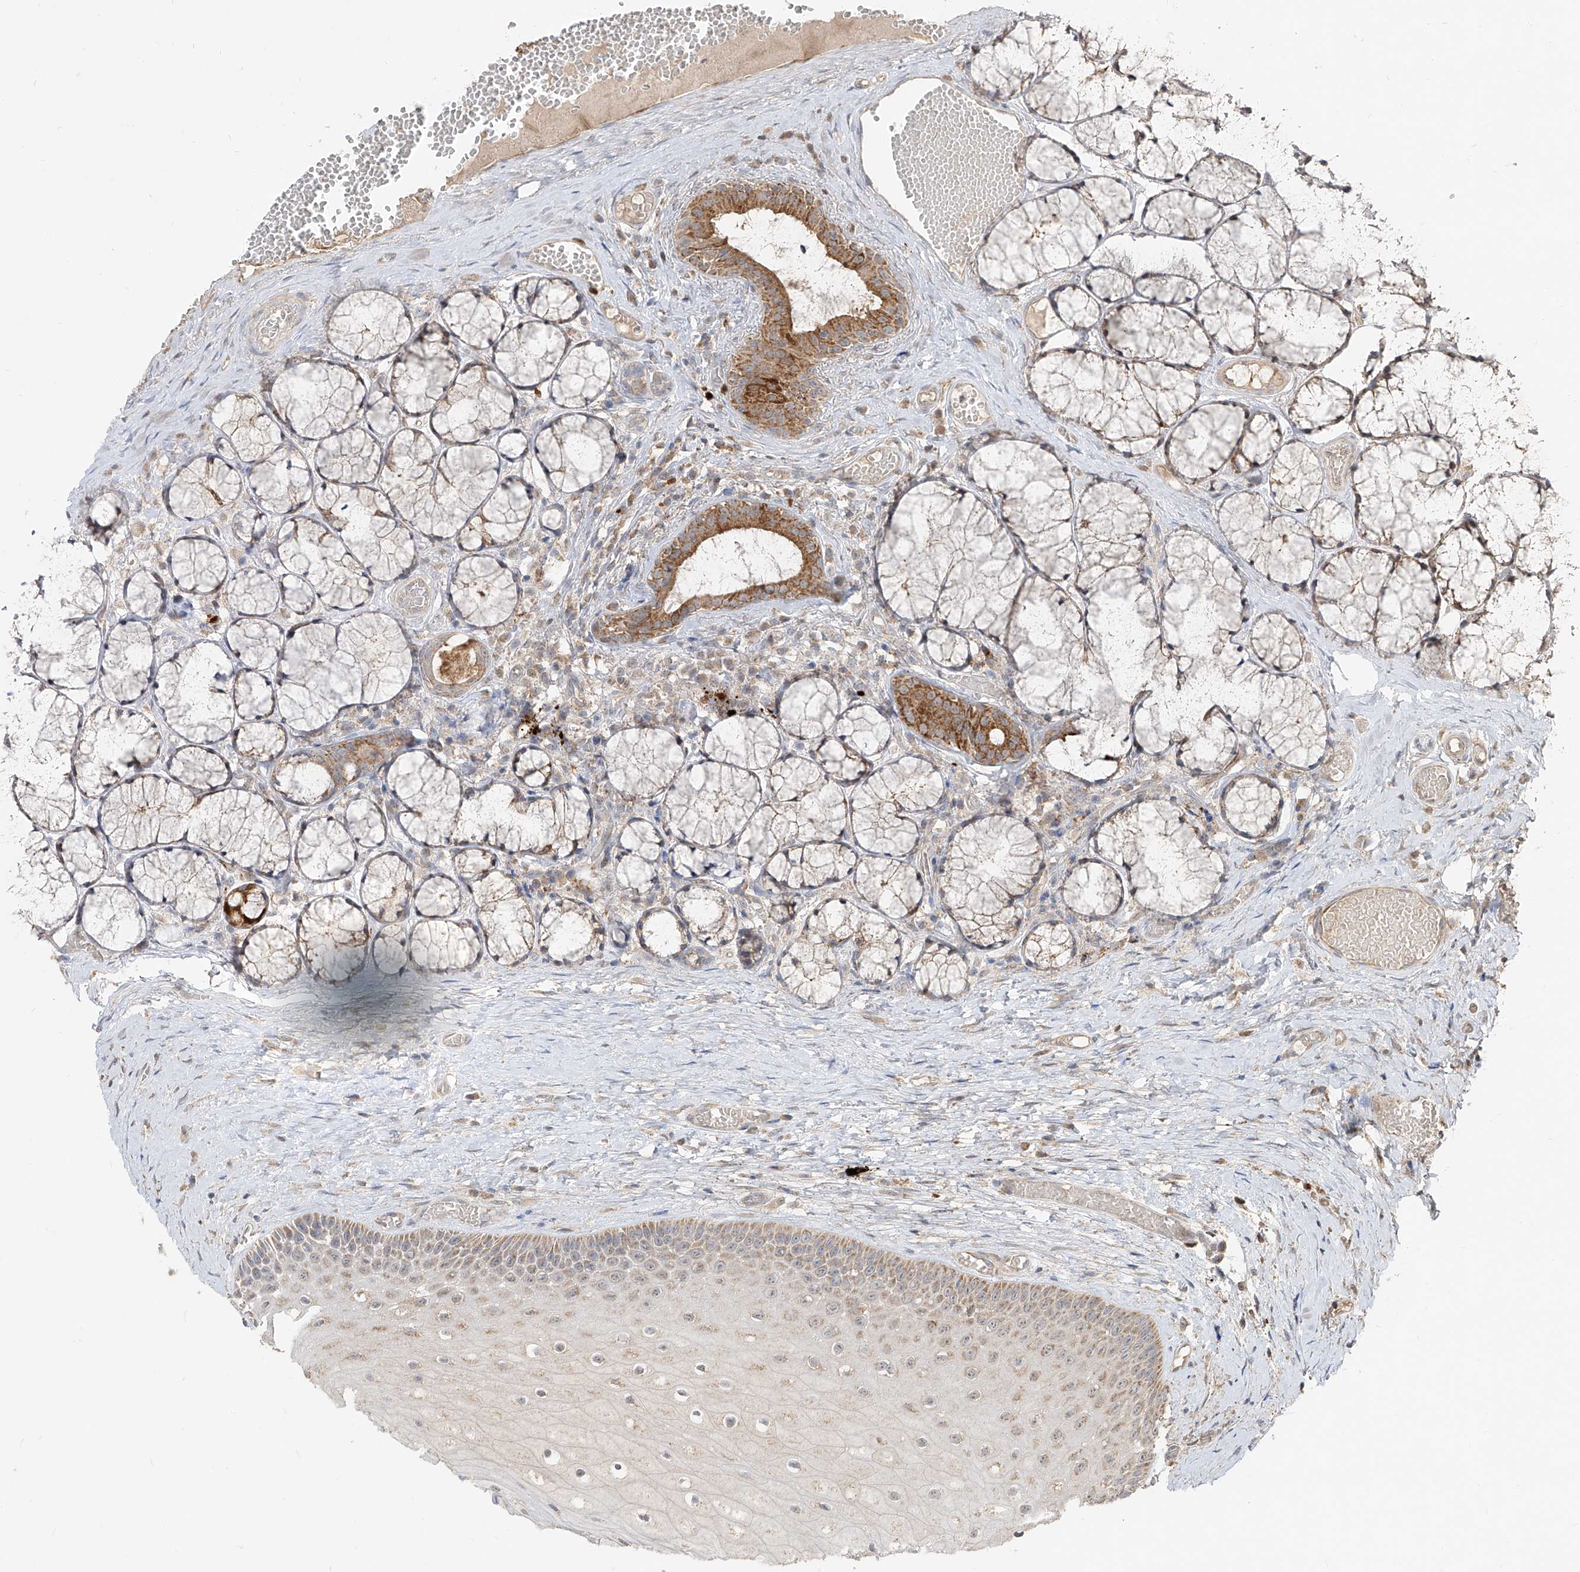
{"staining": {"intensity": "weak", "quantity": "25%-75%", "location": "cytoplasmic/membranous"}, "tissue": "oral mucosa", "cell_type": "Squamous epithelial cells", "image_type": "normal", "snomed": [{"axis": "morphology", "description": "Normal tissue, NOS"}, {"axis": "topography", "description": "Oral tissue"}], "caption": "Protein staining of benign oral mucosa demonstrates weak cytoplasmic/membranous expression in approximately 25%-75% of squamous epithelial cells.", "gene": "AIM2", "patient": {"sex": "male", "age": 66}}